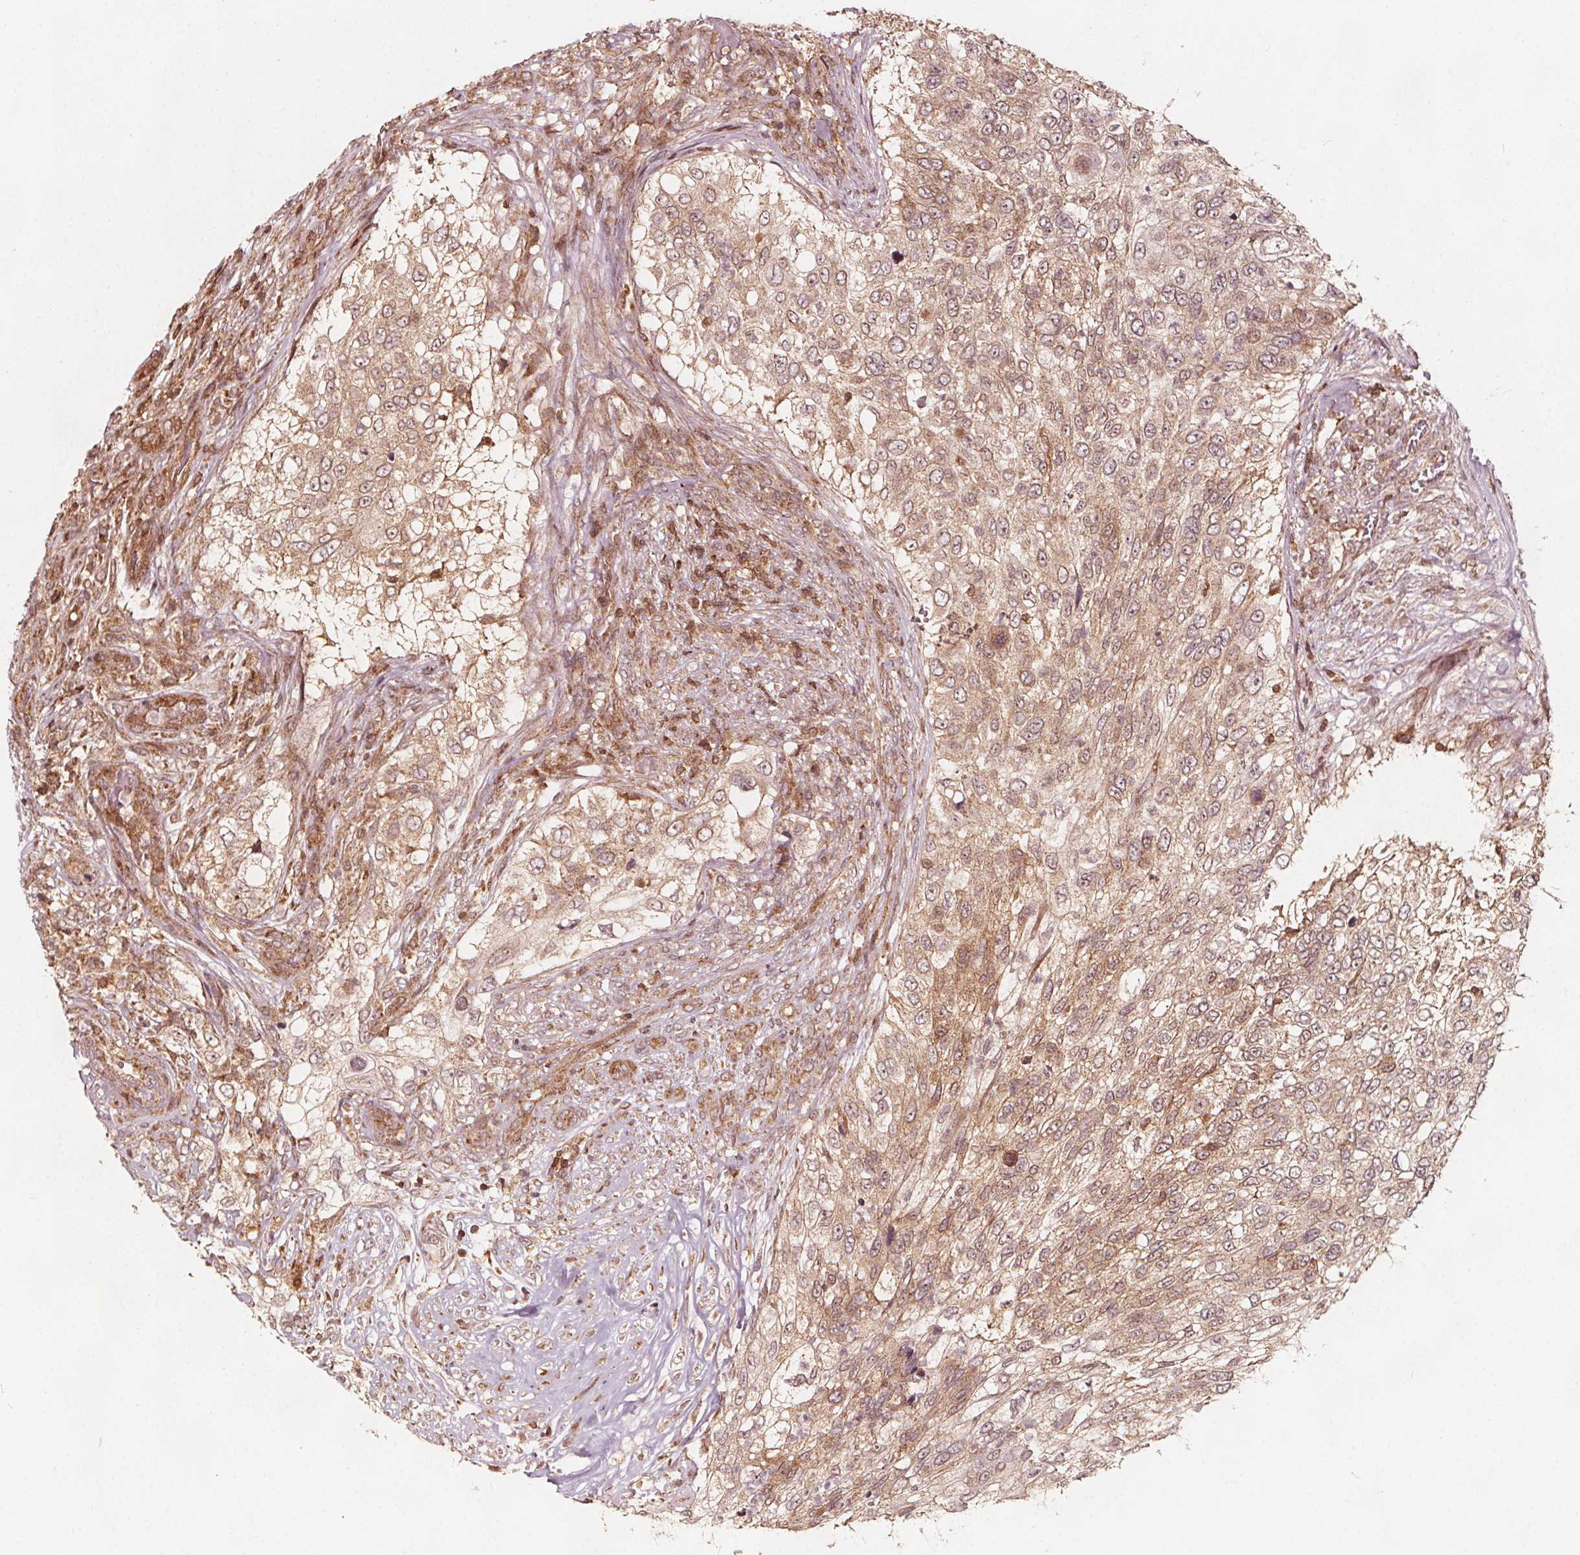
{"staining": {"intensity": "moderate", "quantity": ">75%", "location": "cytoplasmic/membranous"}, "tissue": "urothelial cancer", "cell_type": "Tumor cells", "image_type": "cancer", "snomed": [{"axis": "morphology", "description": "Urothelial carcinoma, High grade"}, {"axis": "topography", "description": "Urinary bladder"}], "caption": "Urothelial carcinoma (high-grade) tissue reveals moderate cytoplasmic/membranous staining in approximately >75% of tumor cells, visualized by immunohistochemistry.", "gene": "AIP", "patient": {"sex": "female", "age": 60}}